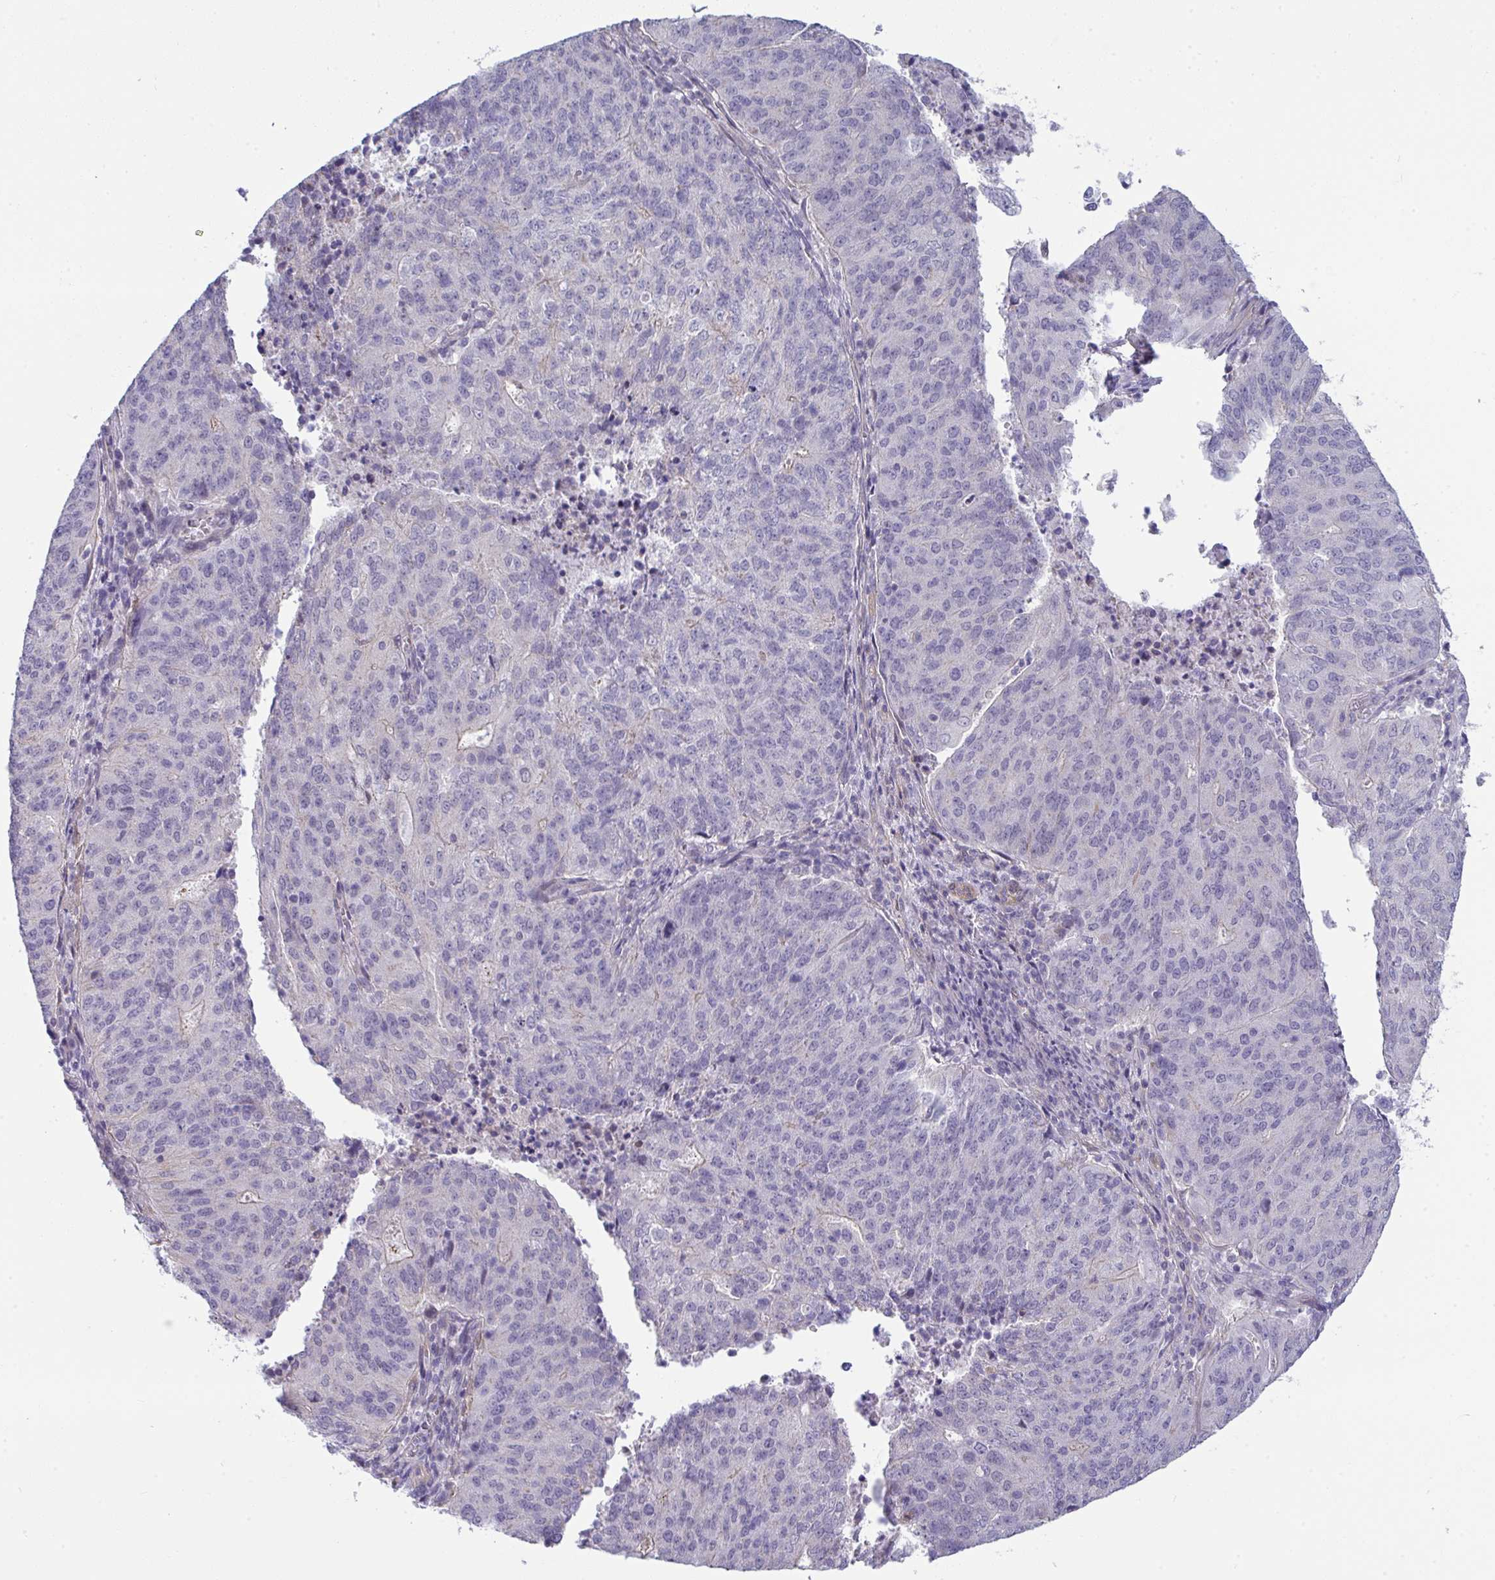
{"staining": {"intensity": "negative", "quantity": "none", "location": "none"}, "tissue": "endometrial cancer", "cell_type": "Tumor cells", "image_type": "cancer", "snomed": [{"axis": "morphology", "description": "Adenocarcinoma, NOS"}, {"axis": "topography", "description": "Endometrium"}], "caption": "Protein analysis of endometrial adenocarcinoma reveals no significant staining in tumor cells.", "gene": "MYL12A", "patient": {"sex": "female", "age": 82}}